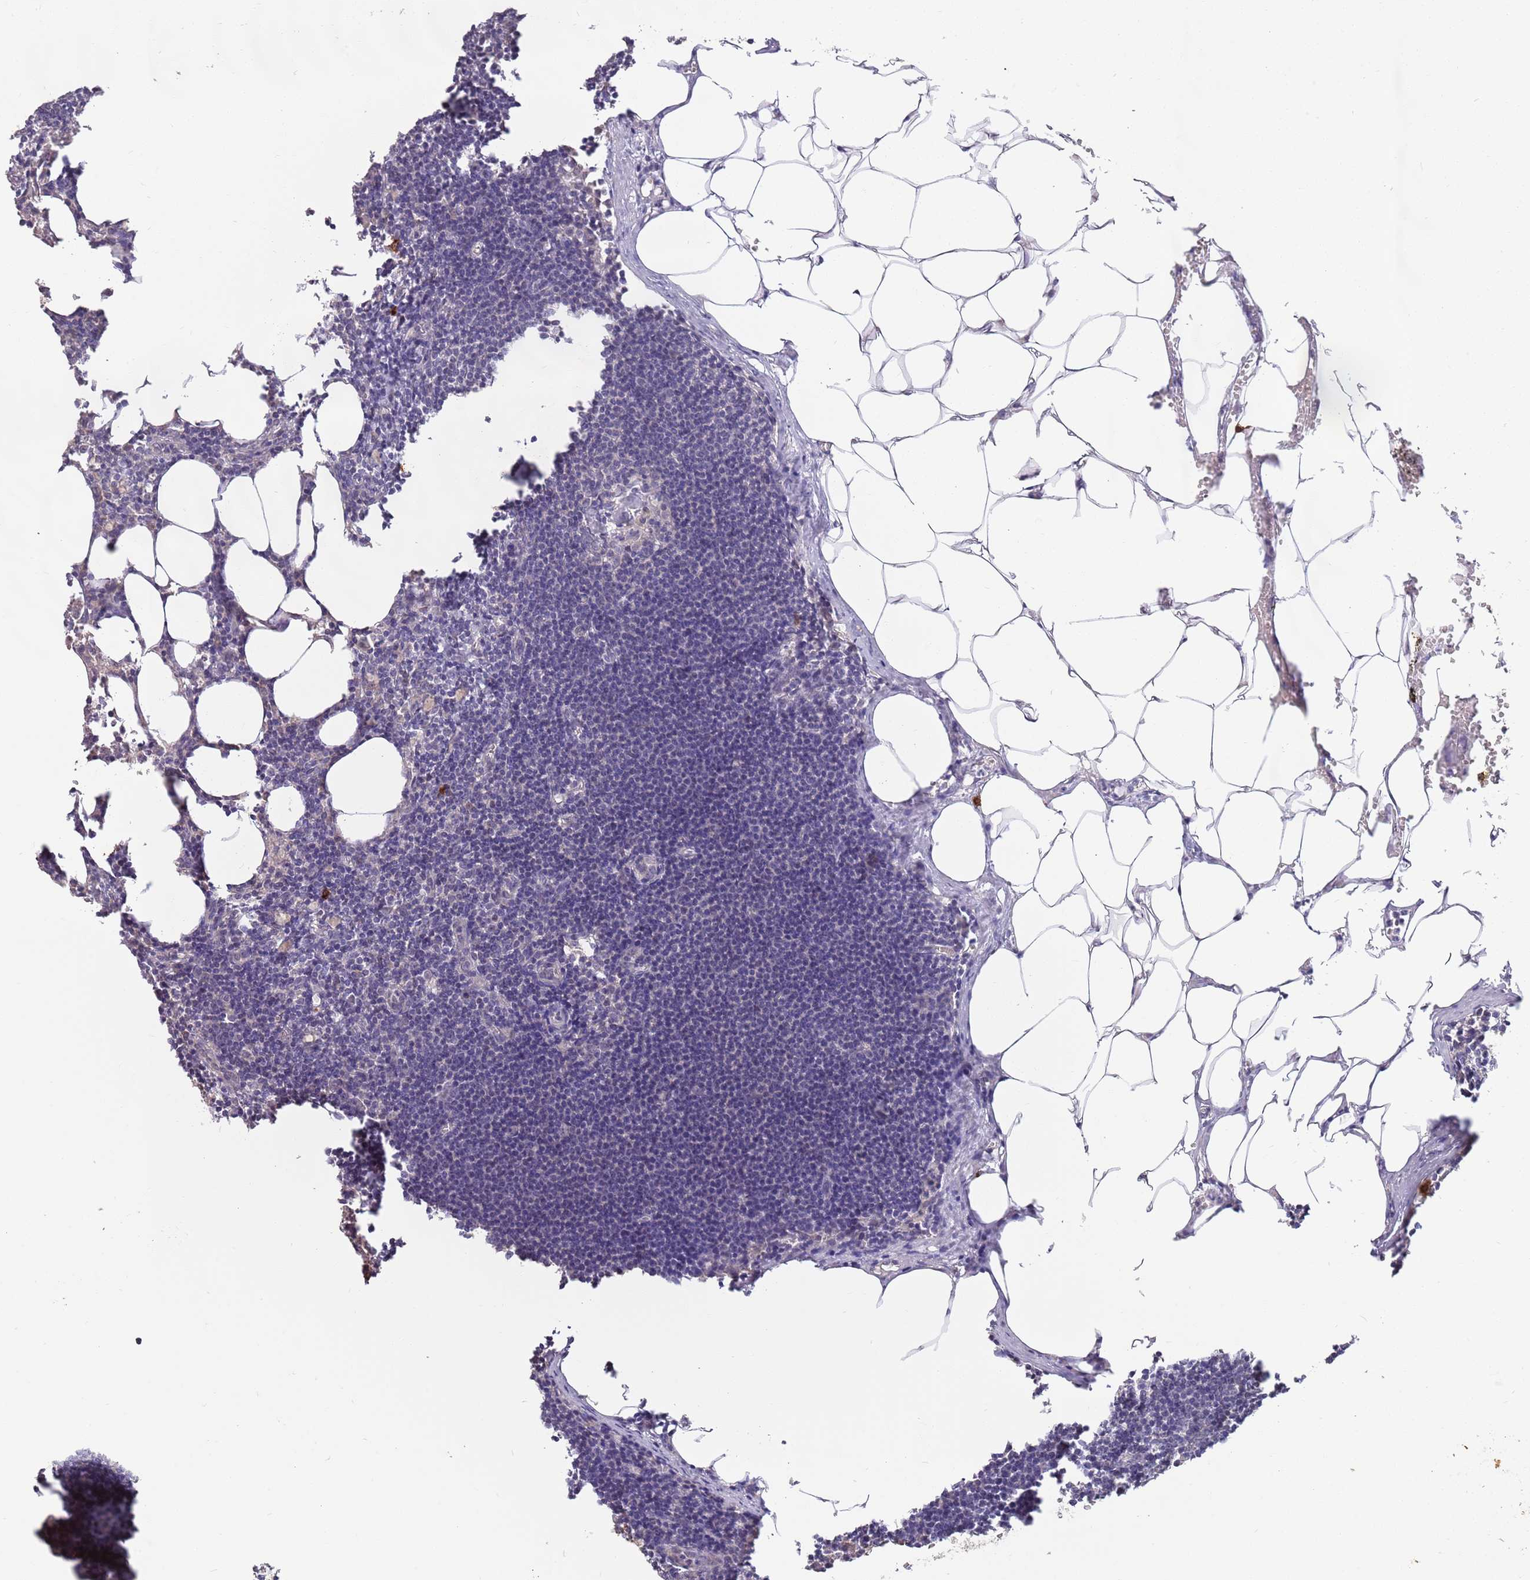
{"staining": {"intensity": "negative", "quantity": "none", "location": "none"}, "tissue": "lymph node", "cell_type": "Germinal center cells", "image_type": "normal", "snomed": [{"axis": "morphology", "description": "Normal tissue, NOS"}, {"axis": "topography", "description": "Lymph node"}], "caption": "Image shows no protein expression in germinal center cells of normal lymph node.", "gene": "MARVELD2", "patient": {"sex": "female", "age": 30}}